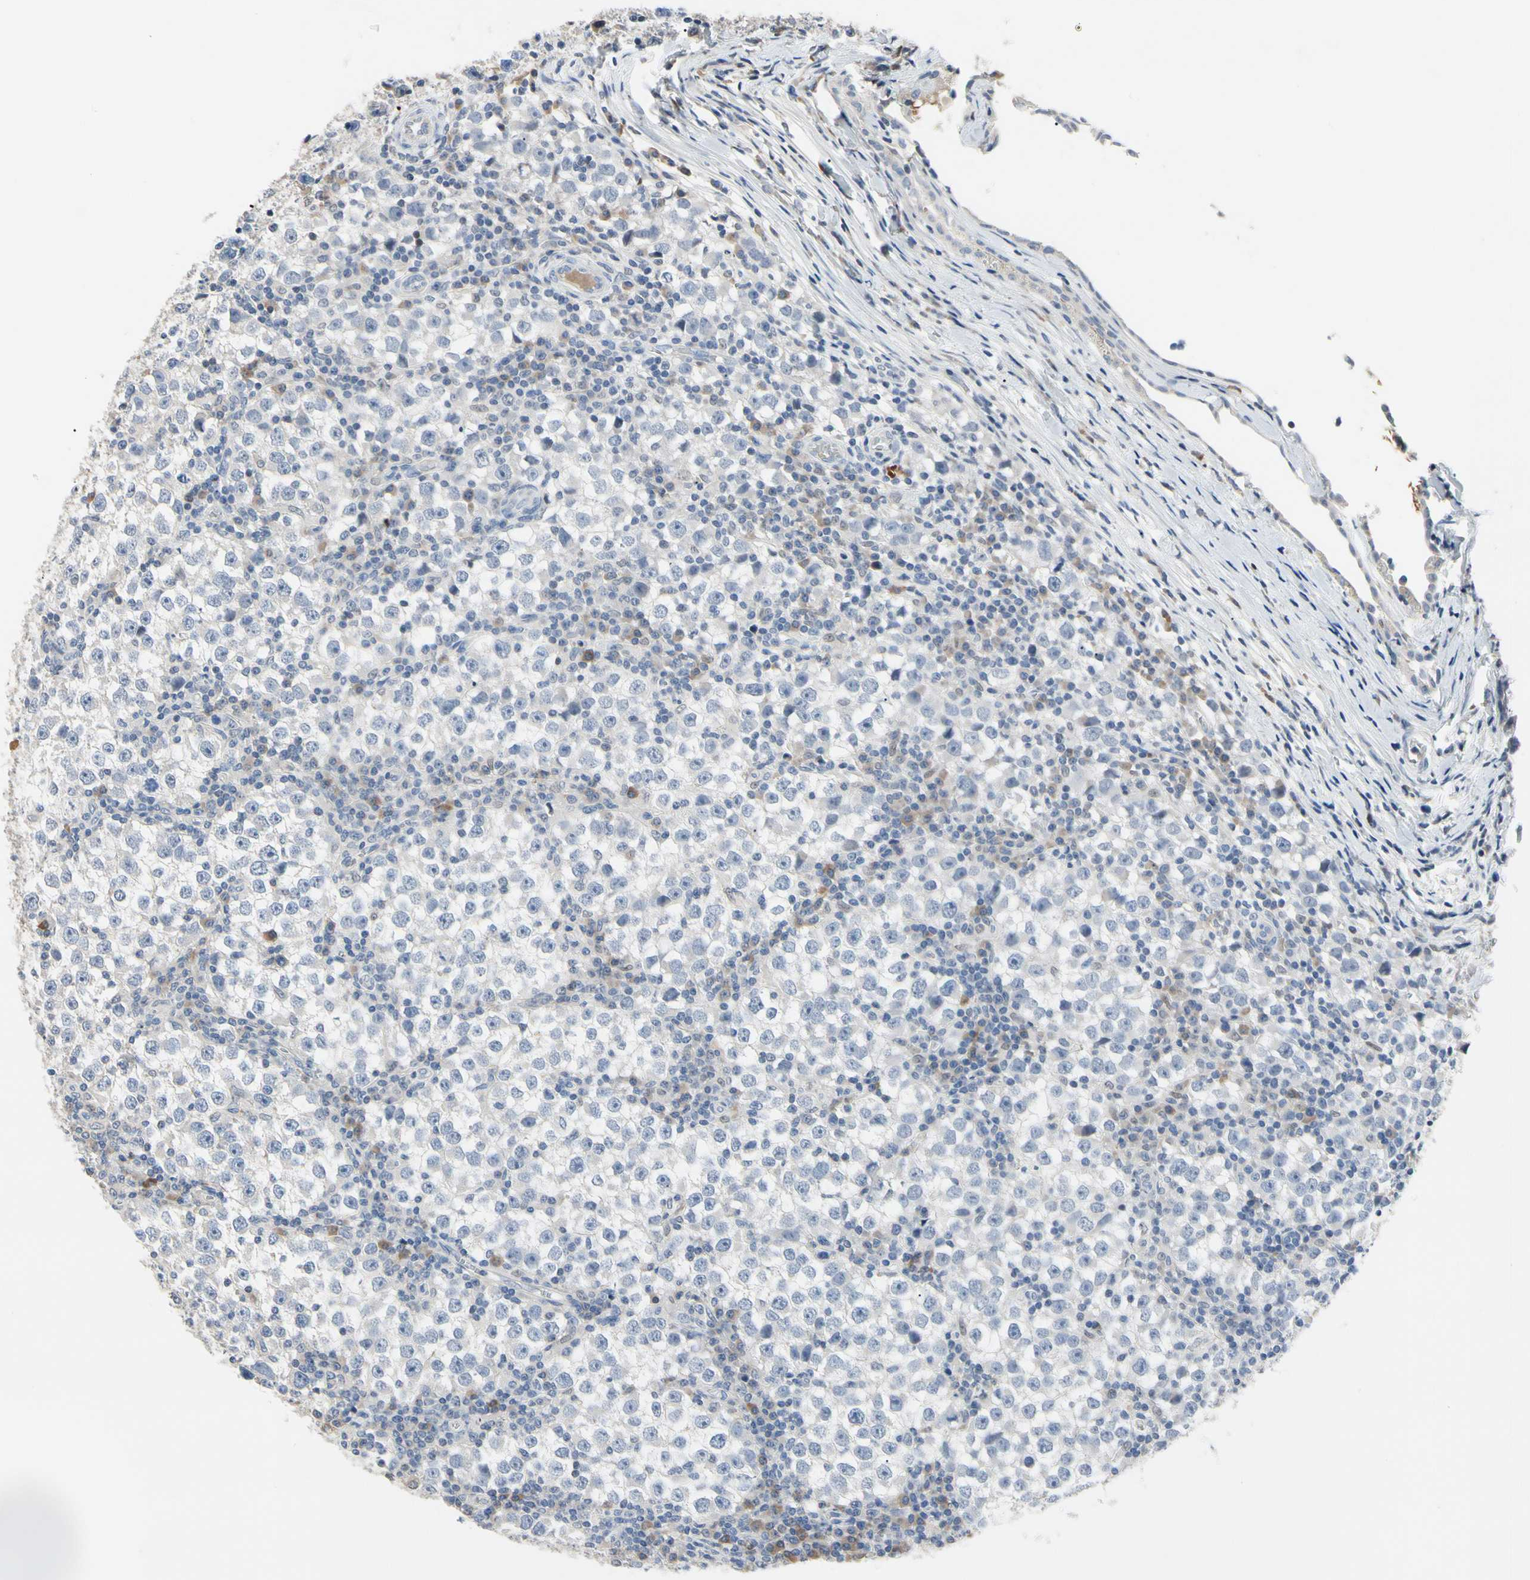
{"staining": {"intensity": "negative", "quantity": "none", "location": "none"}, "tissue": "testis cancer", "cell_type": "Tumor cells", "image_type": "cancer", "snomed": [{"axis": "morphology", "description": "Seminoma, NOS"}, {"axis": "topography", "description": "Testis"}], "caption": "DAB immunohistochemical staining of seminoma (testis) exhibits no significant expression in tumor cells. (DAB (3,3'-diaminobenzidine) immunohistochemistry (IHC) with hematoxylin counter stain).", "gene": "ECRG4", "patient": {"sex": "male", "age": 65}}